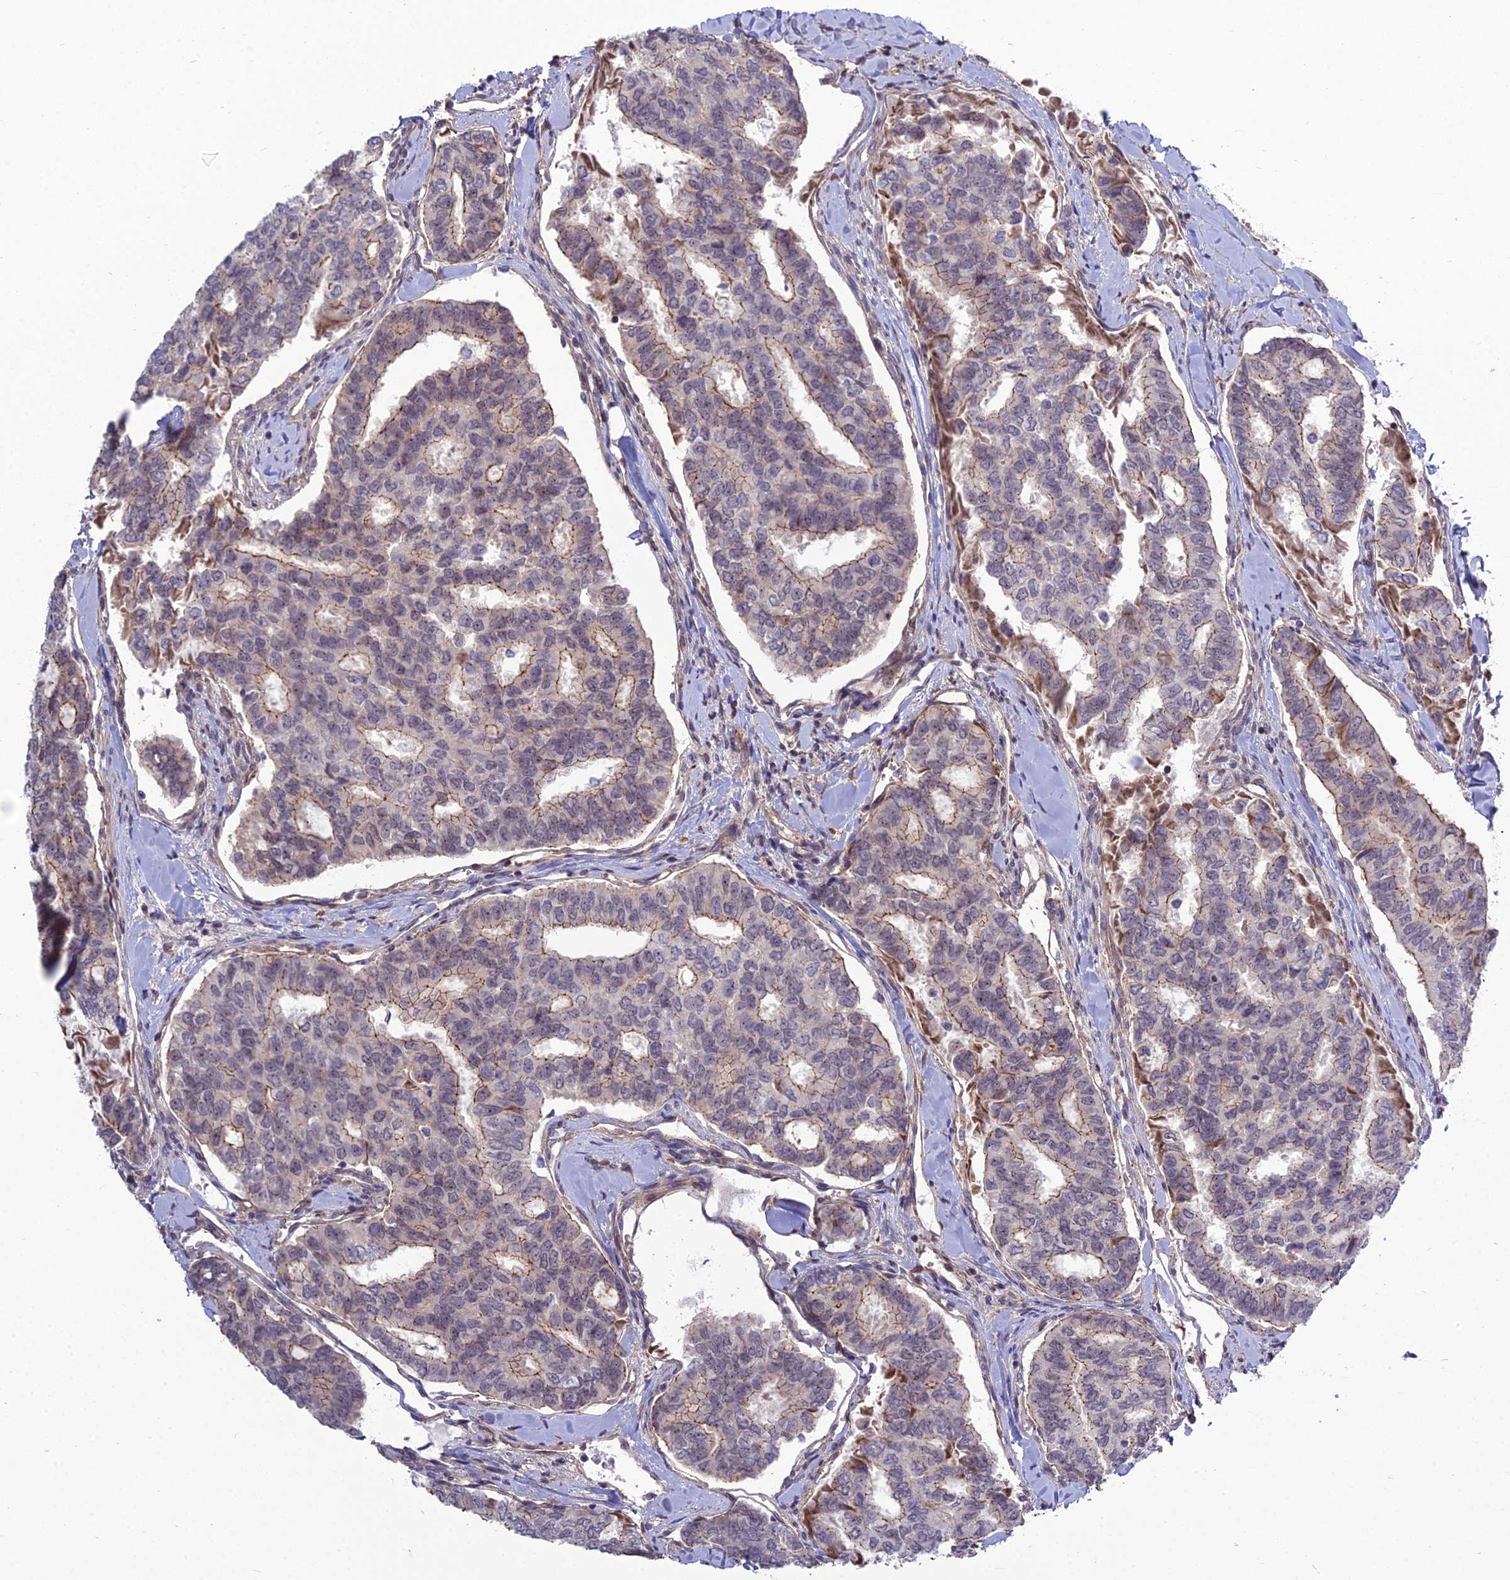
{"staining": {"intensity": "weak", "quantity": "25%-75%", "location": "cytoplasmic/membranous"}, "tissue": "thyroid cancer", "cell_type": "Tumor cells", "image_type": "cancer", "snomed": [{"axis": "morphology", "description": "Papillary adenocarcinoma, NOS"}, {"axis": "topography", "description": "Thyroid gland"}], "caption": "Approximately 25%-75% of tumor cells in thyroid papillary adenocarcinoma reveal weak cytoplasmic/membranous protein positivity as visualized by brown immunohistochemical staining.", "gene": "TSPYL2", "patient": {"sex": "female", "age": 35}}